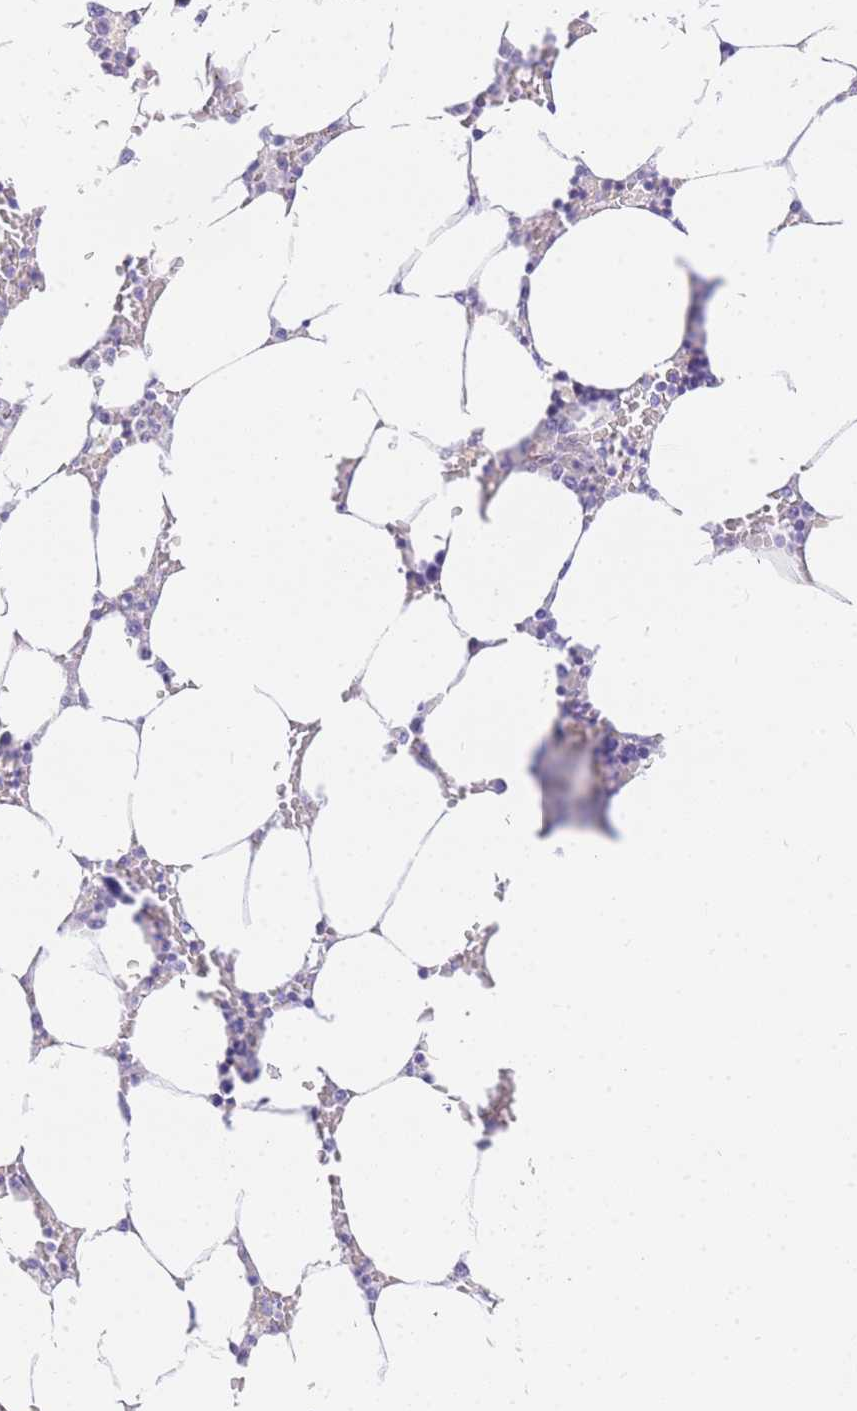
{"staining": {"intensity": "negative", "quantity": "none", "location": "none"}, "tissue": "bone marrow", "cell_type": "Hematopoietic cells", "image_type": "normal", "snomed": [{"axis": "morphology", "description": "Normal tissue, NOS"}, {"axis": "topography", "description": "Bone marrow"}], "caption": "Histopathology image shows no significant protein expression in hematopoietic cells of benign bone marrow.", "gene": "UPK1A", "patient": {"sex": "male", "age": 64}}